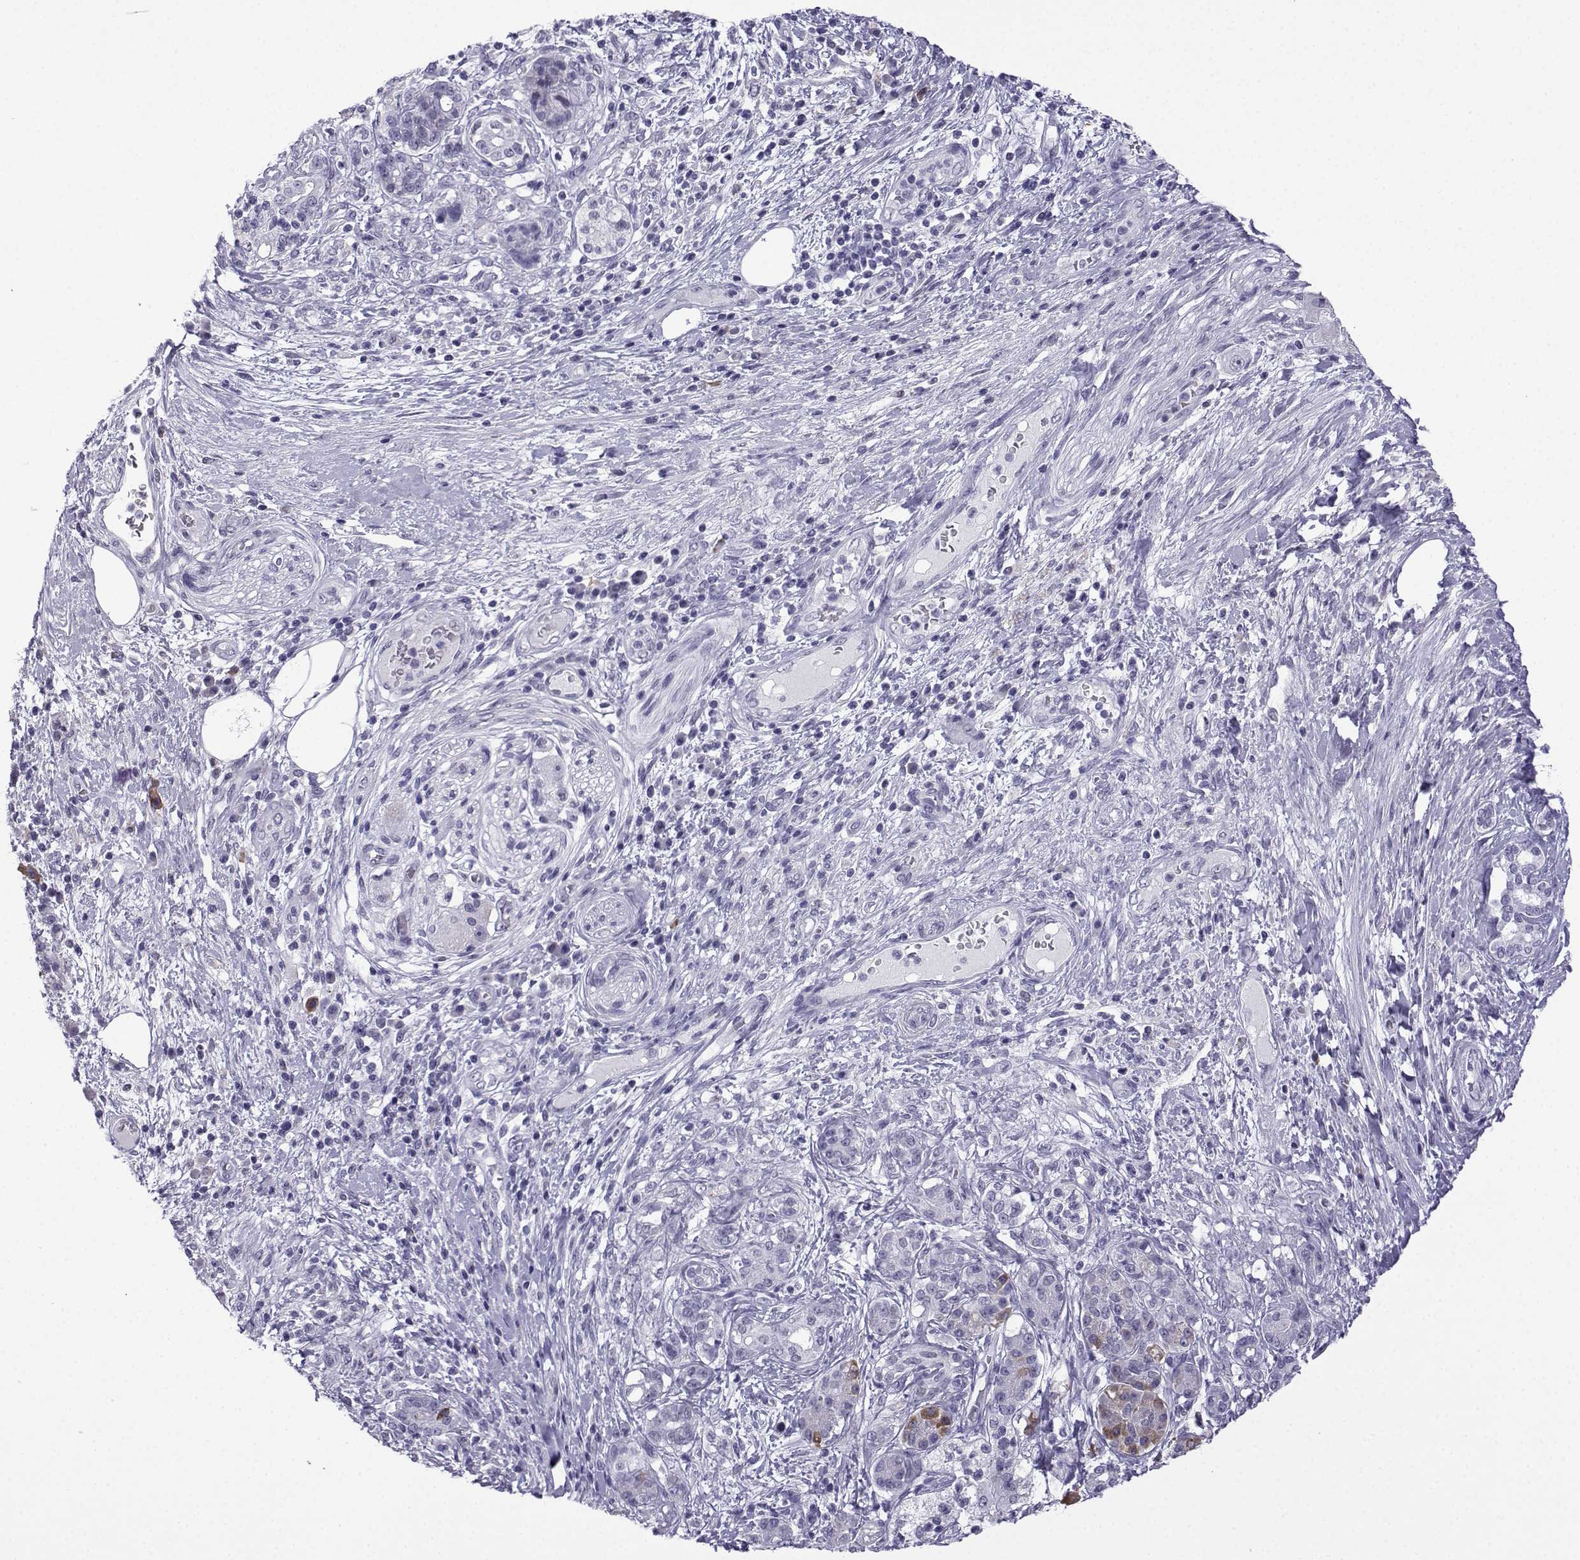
{"staining": {"intensity": "strong", "quantity": "<25%", "location": "cytoplasmic/membranous"}, "tissue": "pancreatic cancer", "cell_type": "Tumor cells", "image_type": "cancer", "snomed": [{"axis": "morphology", "description": "Adenocarcinoma, NOS"}, {"axis": "topography", "description": "Pancreas"}], "caption": "DAB (3,3'-diaminobenzidine) immunohistochemical staining of human adenocarcinoma (pancreatic) demonstrates strong cytoplasmic/membranous protein staining in about <25% of tumor cells. The staining was performed using DAB, with brown indicating positive protein expression. Nuclei are stained blue with hematoxylin.", "gene": "MRGBP", "patient": {"sex": "female", "age": 73}}